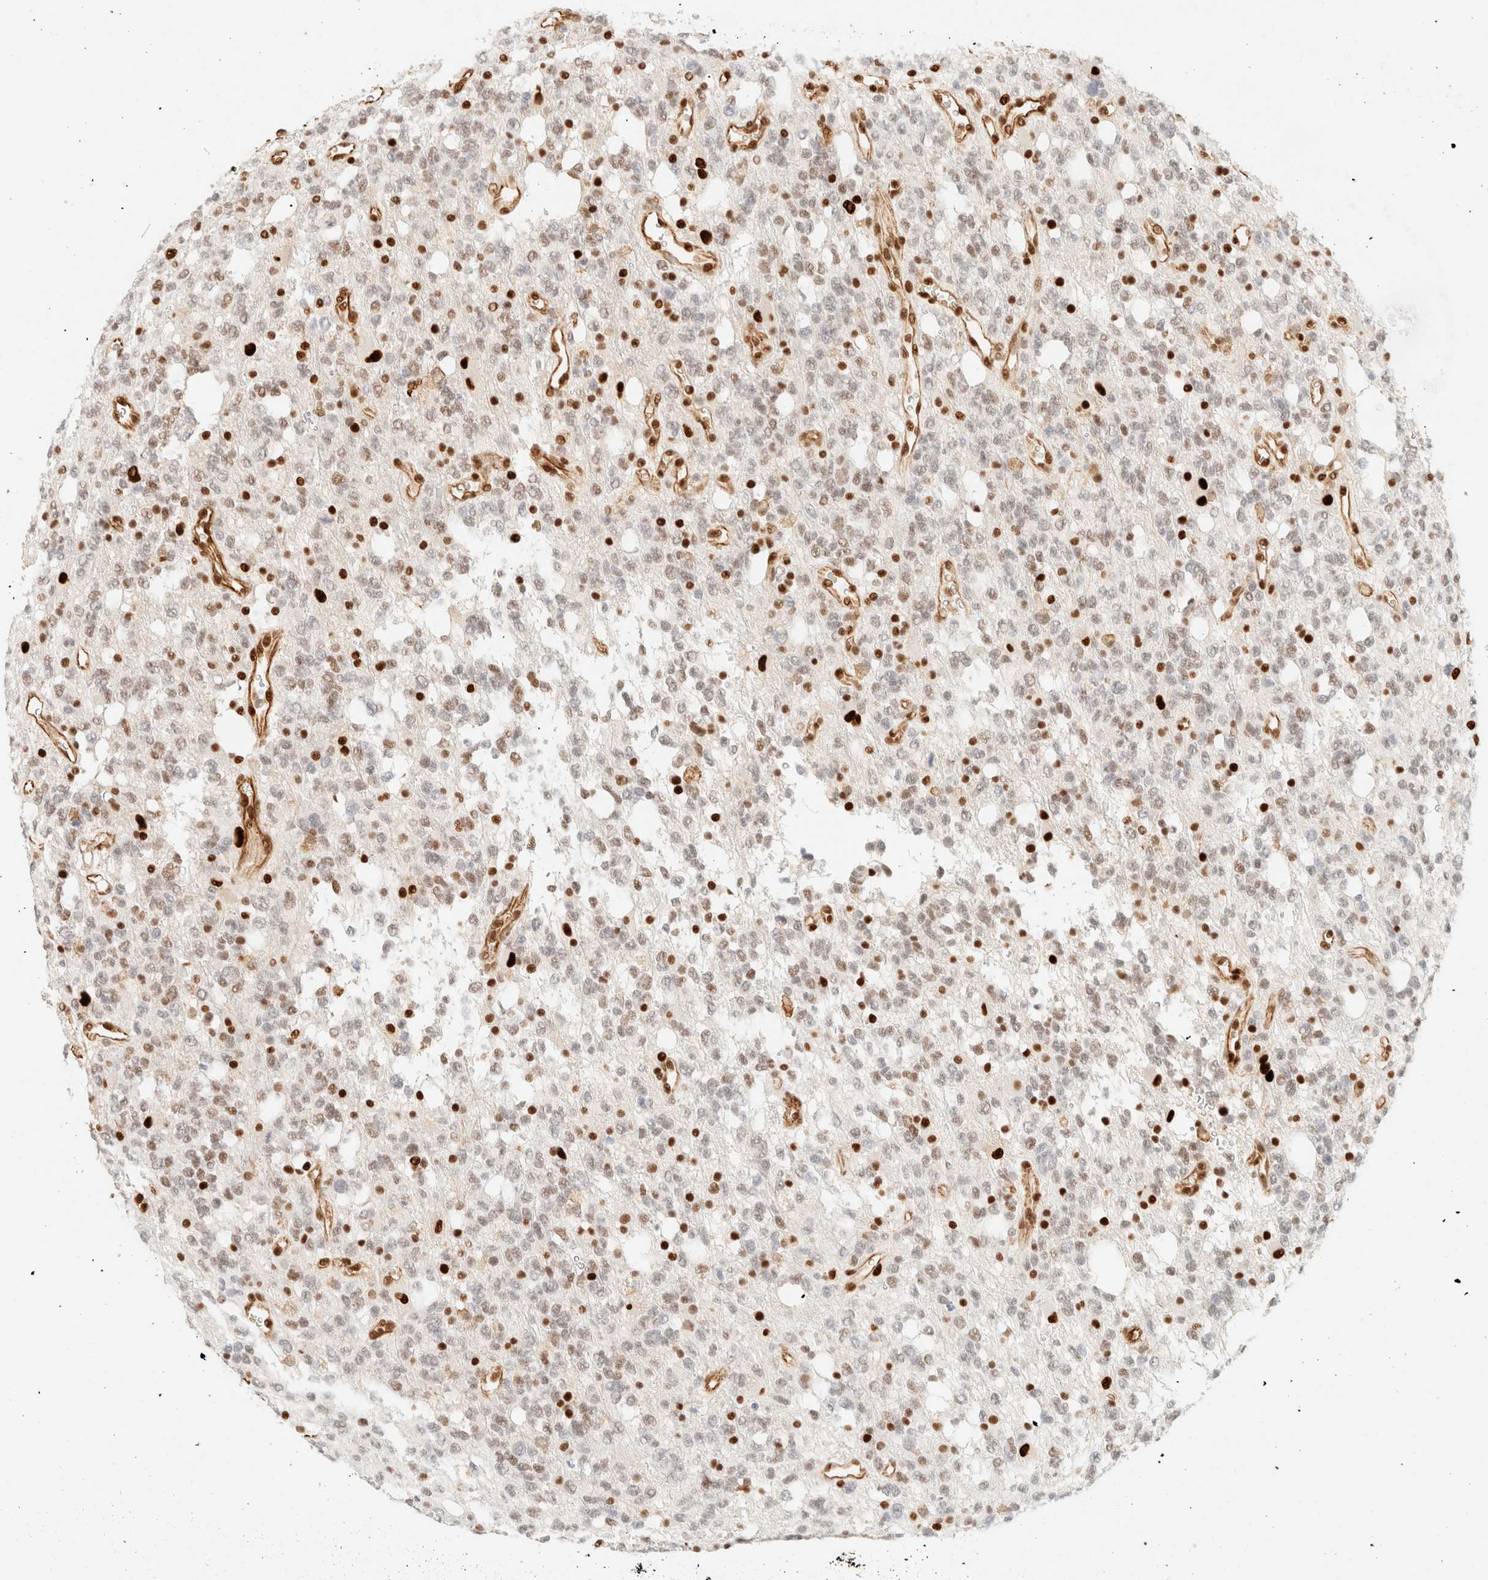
{"staining": {"intensity": "strong", "quantity": "25%-75%", "location": "nuclear"}, "tissue": "glioma", "cell_type": "Tumor cells", "image_type": "cancer", "snomed": [{"axis": "morphology", "description": "Glioma, malignant, High grade"}, {"axis": "topography", "description": "Brain"}], "caption": "Malignant high-grade glioma stained with a protein marker demonstrates strong staining in tumor cells.", "gene": "ZSCAN18", "patient": {"sex": "female", "age": 62}}